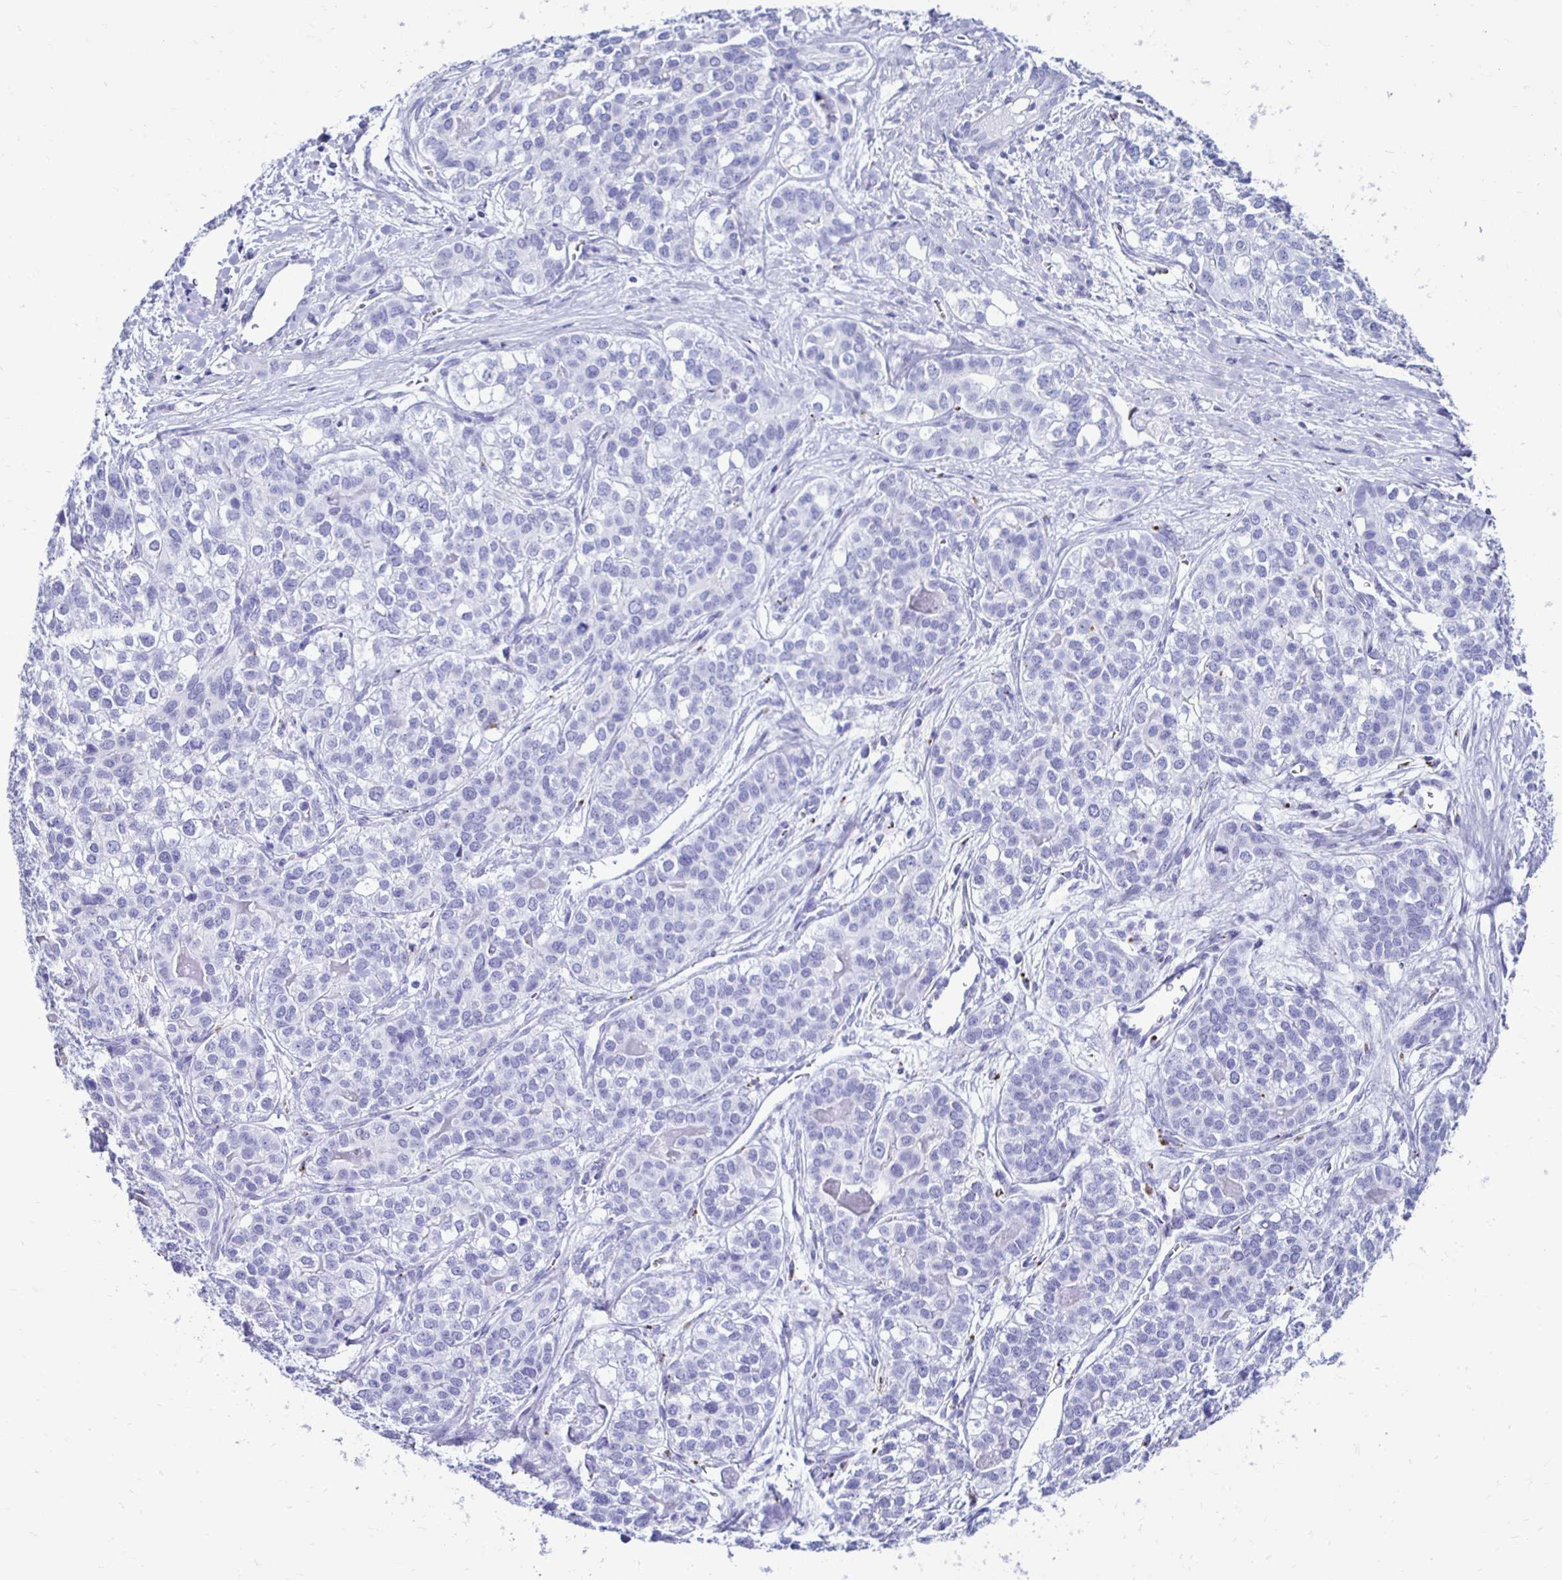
{"staining": {"intensity": "negative", "quantity": "none", "location": "none"}, "tissue": "liver cancer", "cell_type": "Tumor cells", "image_type": "cancer", "snomed": [{"axis": "morphology", "description": "Cholangiocarcinoma"}, {"axis": "topography", "description": "Liver"}], "caption": "There is no significant positivity in tumor cells of cholangiocarcinoma (liver).", "gene": "CST5", "patient": {"sex": "male", "age": 56}}